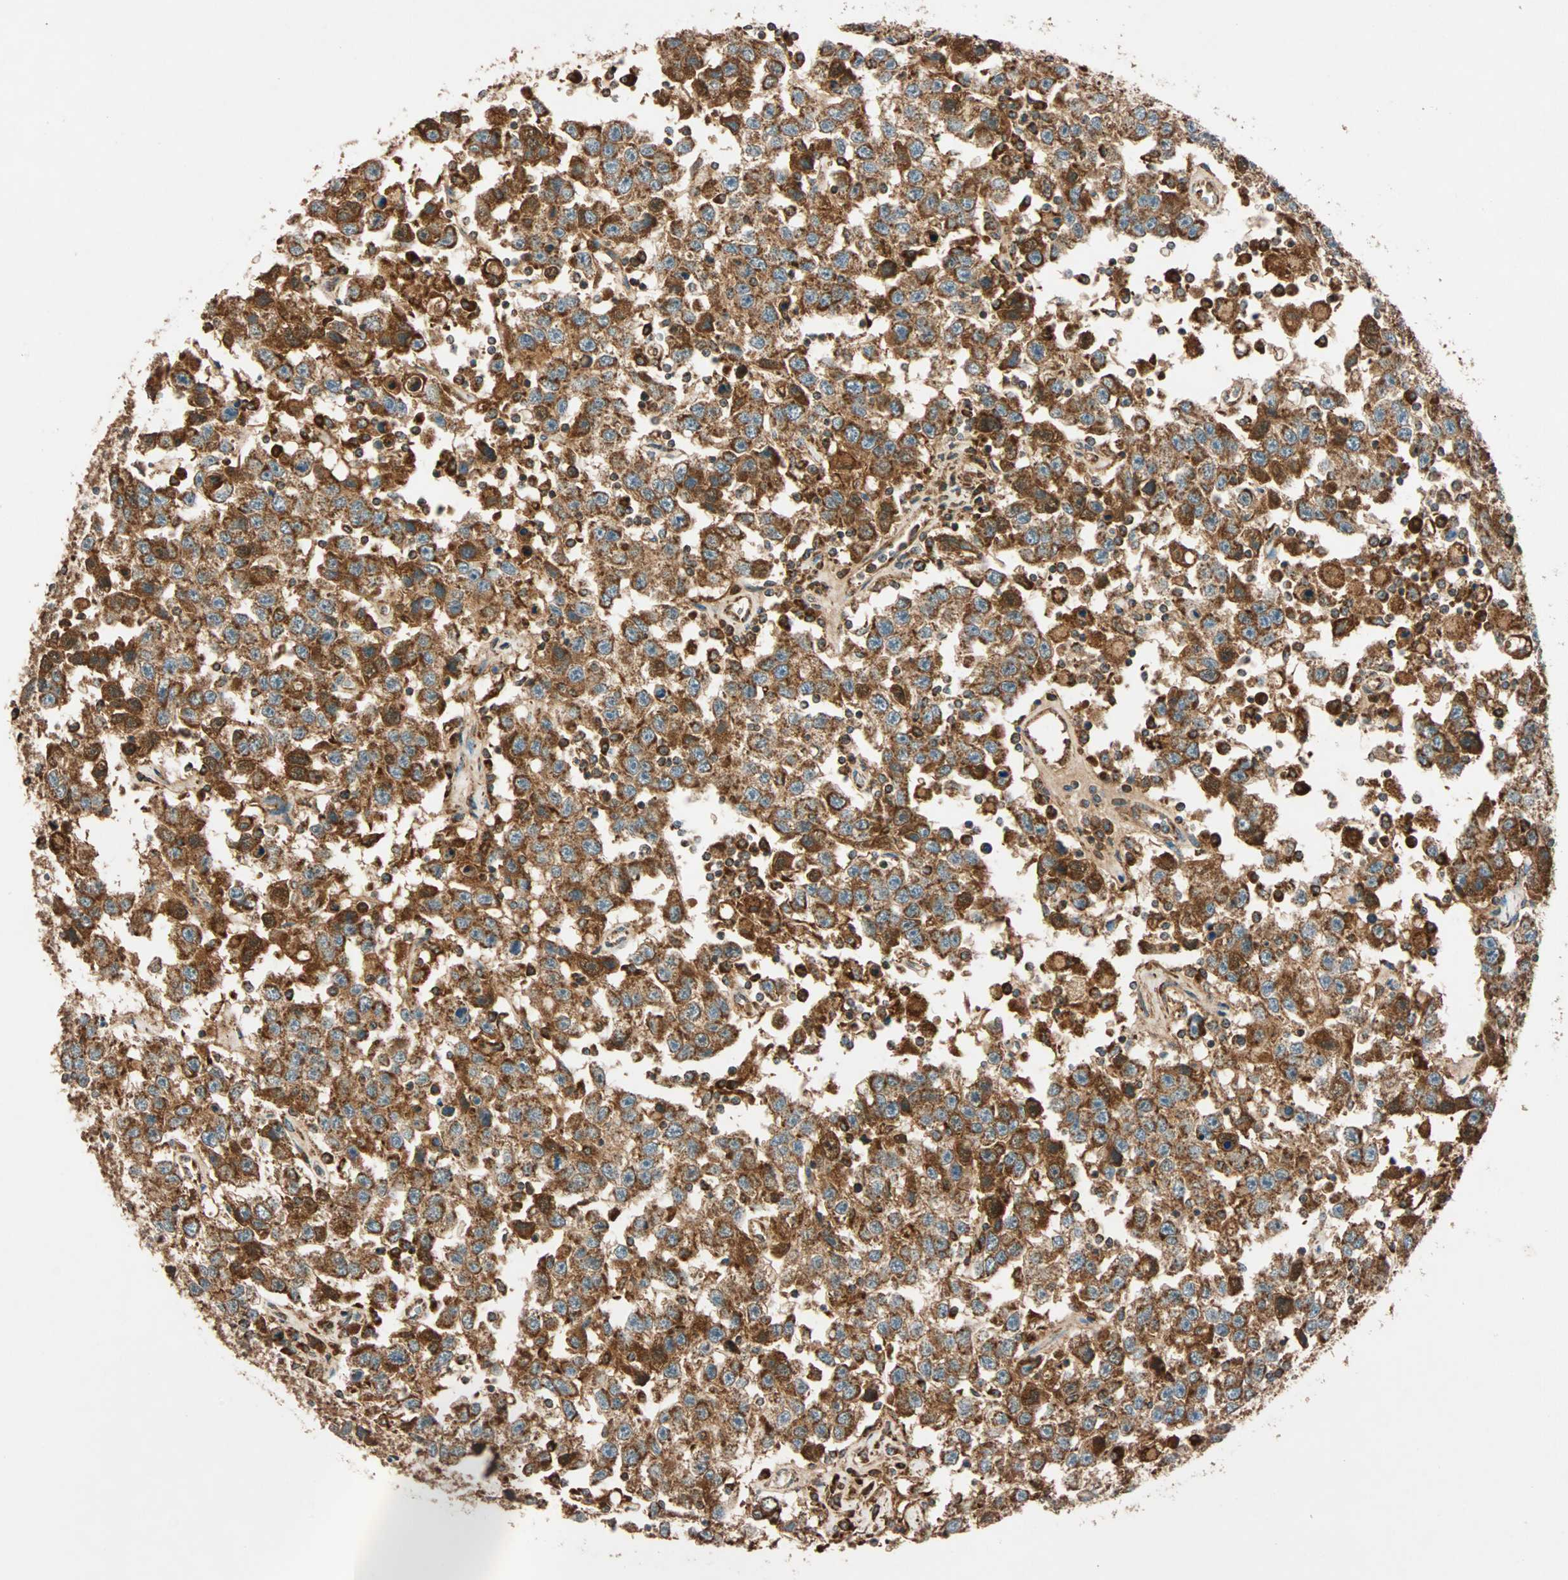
{"staining": {"intensity": "strong", "quantity": ">75%", "location": "cytoplasmic/membranous"}, "tissue": "testis cancer", "cell_type": "Tumor cells", "image_type": "cancer", "snomed": [{"axis": "morphology", "description": "Seminoma, NOS"}, {"axis": "topography", "description": "Testis"}], "caption": "About >75% of tumor cells in human testis cancer (seminoma) show strong cytoplasmic/membranous protein expression as visualized by brown immunohistochemical staining.", "gene": "MAPK1", "patient": {"sex": "male", "age": 41}}